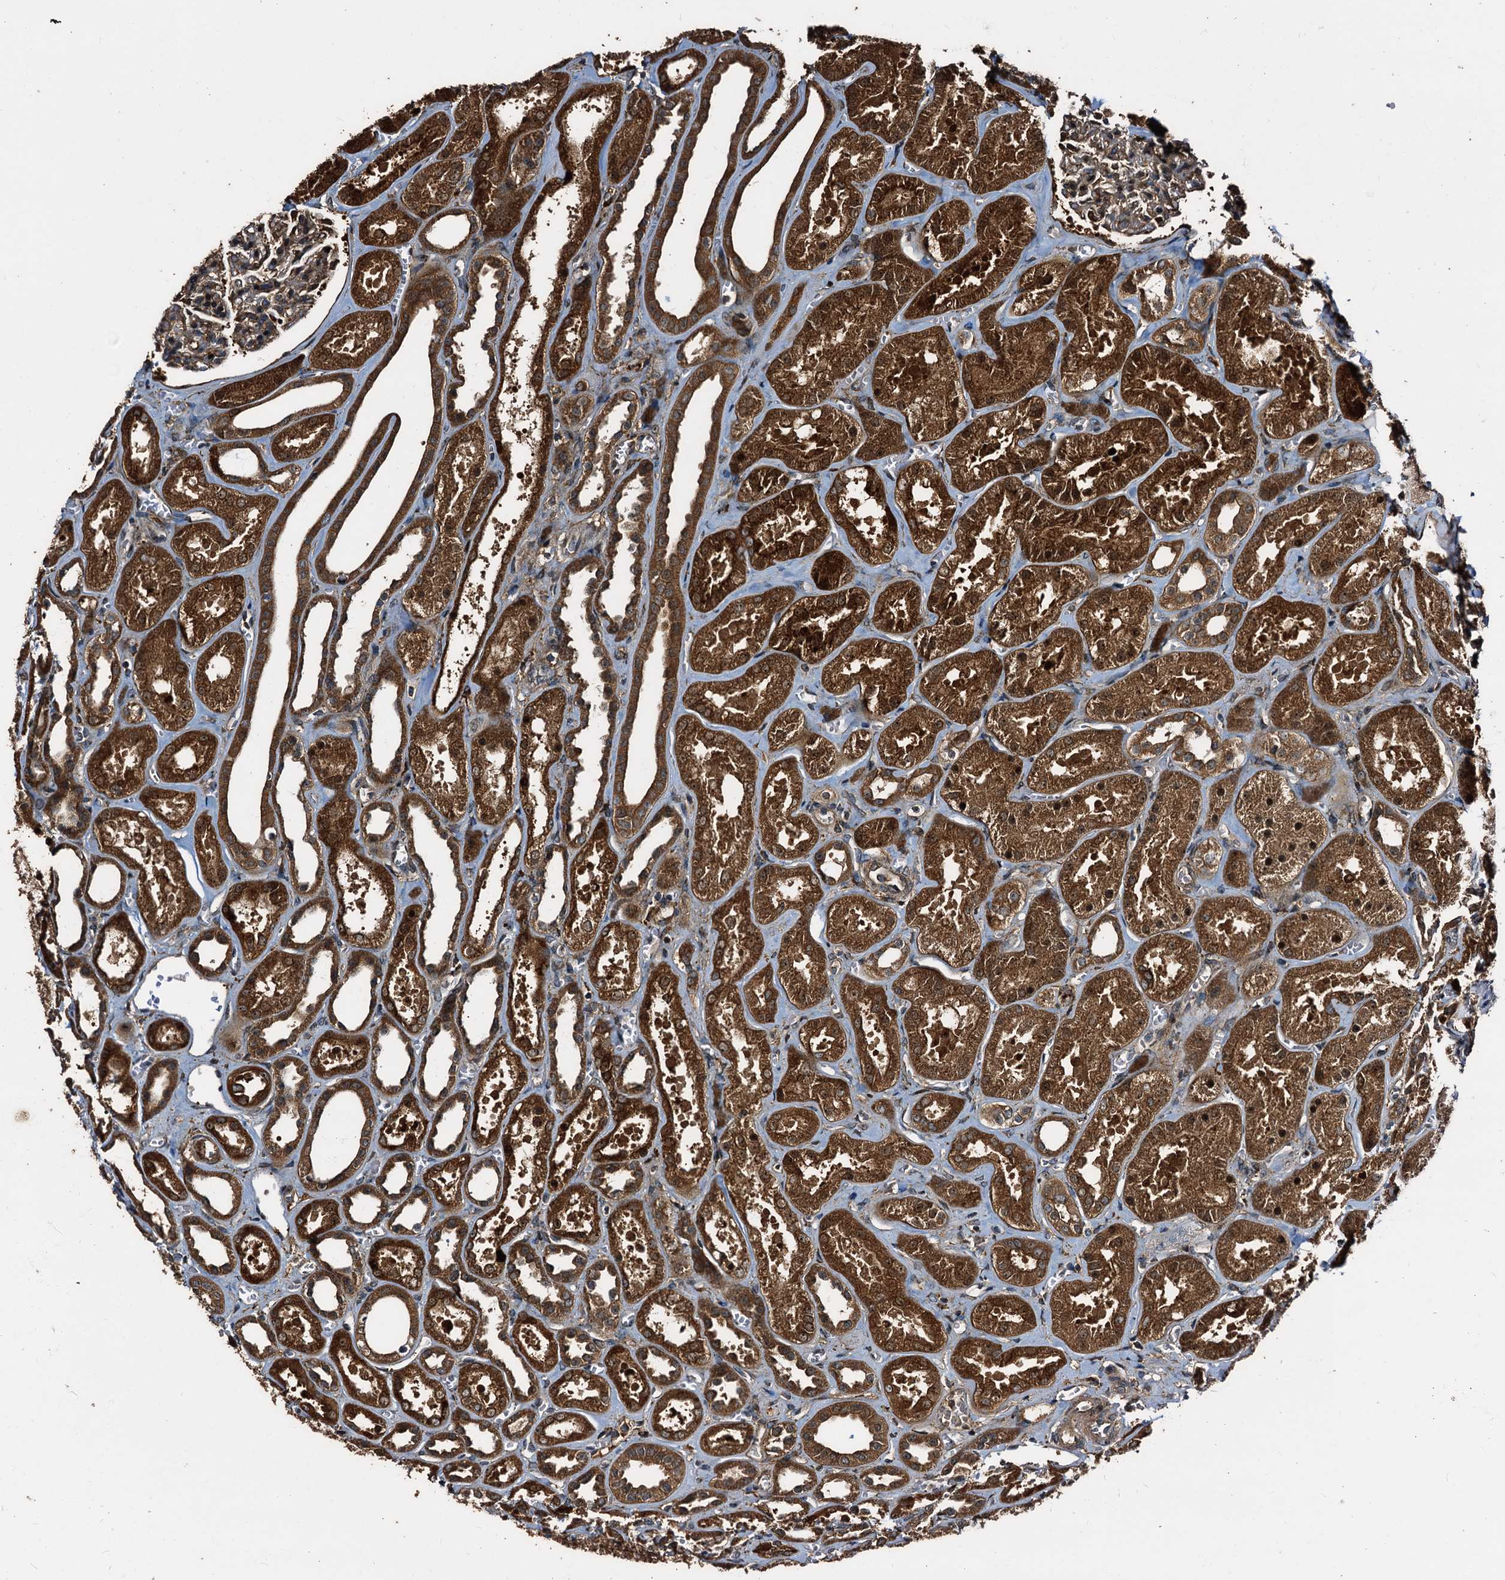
{"staining": {"intensity": "moderate", "quantity": ">75%", "location": "cytoplasmic/membranous,nuclear"}, "tissue": "kidney", "cell_type": "Cells in glomeruli", "image_type": "normal", "snomed": [{"axis": "morphology", "description": "Normal tissue, NOS"}, {"axis": "morphology", "description": "Adenocarcinoma, NOS"}, {"axis": "topography", "description": "Kidney"}], "caption": "Protein expression analysis of normal kidney reveals moderate cytoplasmic/membranous,nuclear staining in approximately >75% of cells in glomeruli. (DAB (3,3'-diaminobenzidine) IHC with brightfield microscopy, high magnification).", "gene": "PEX5", "patient": {"sex": "female", "age": 68}}